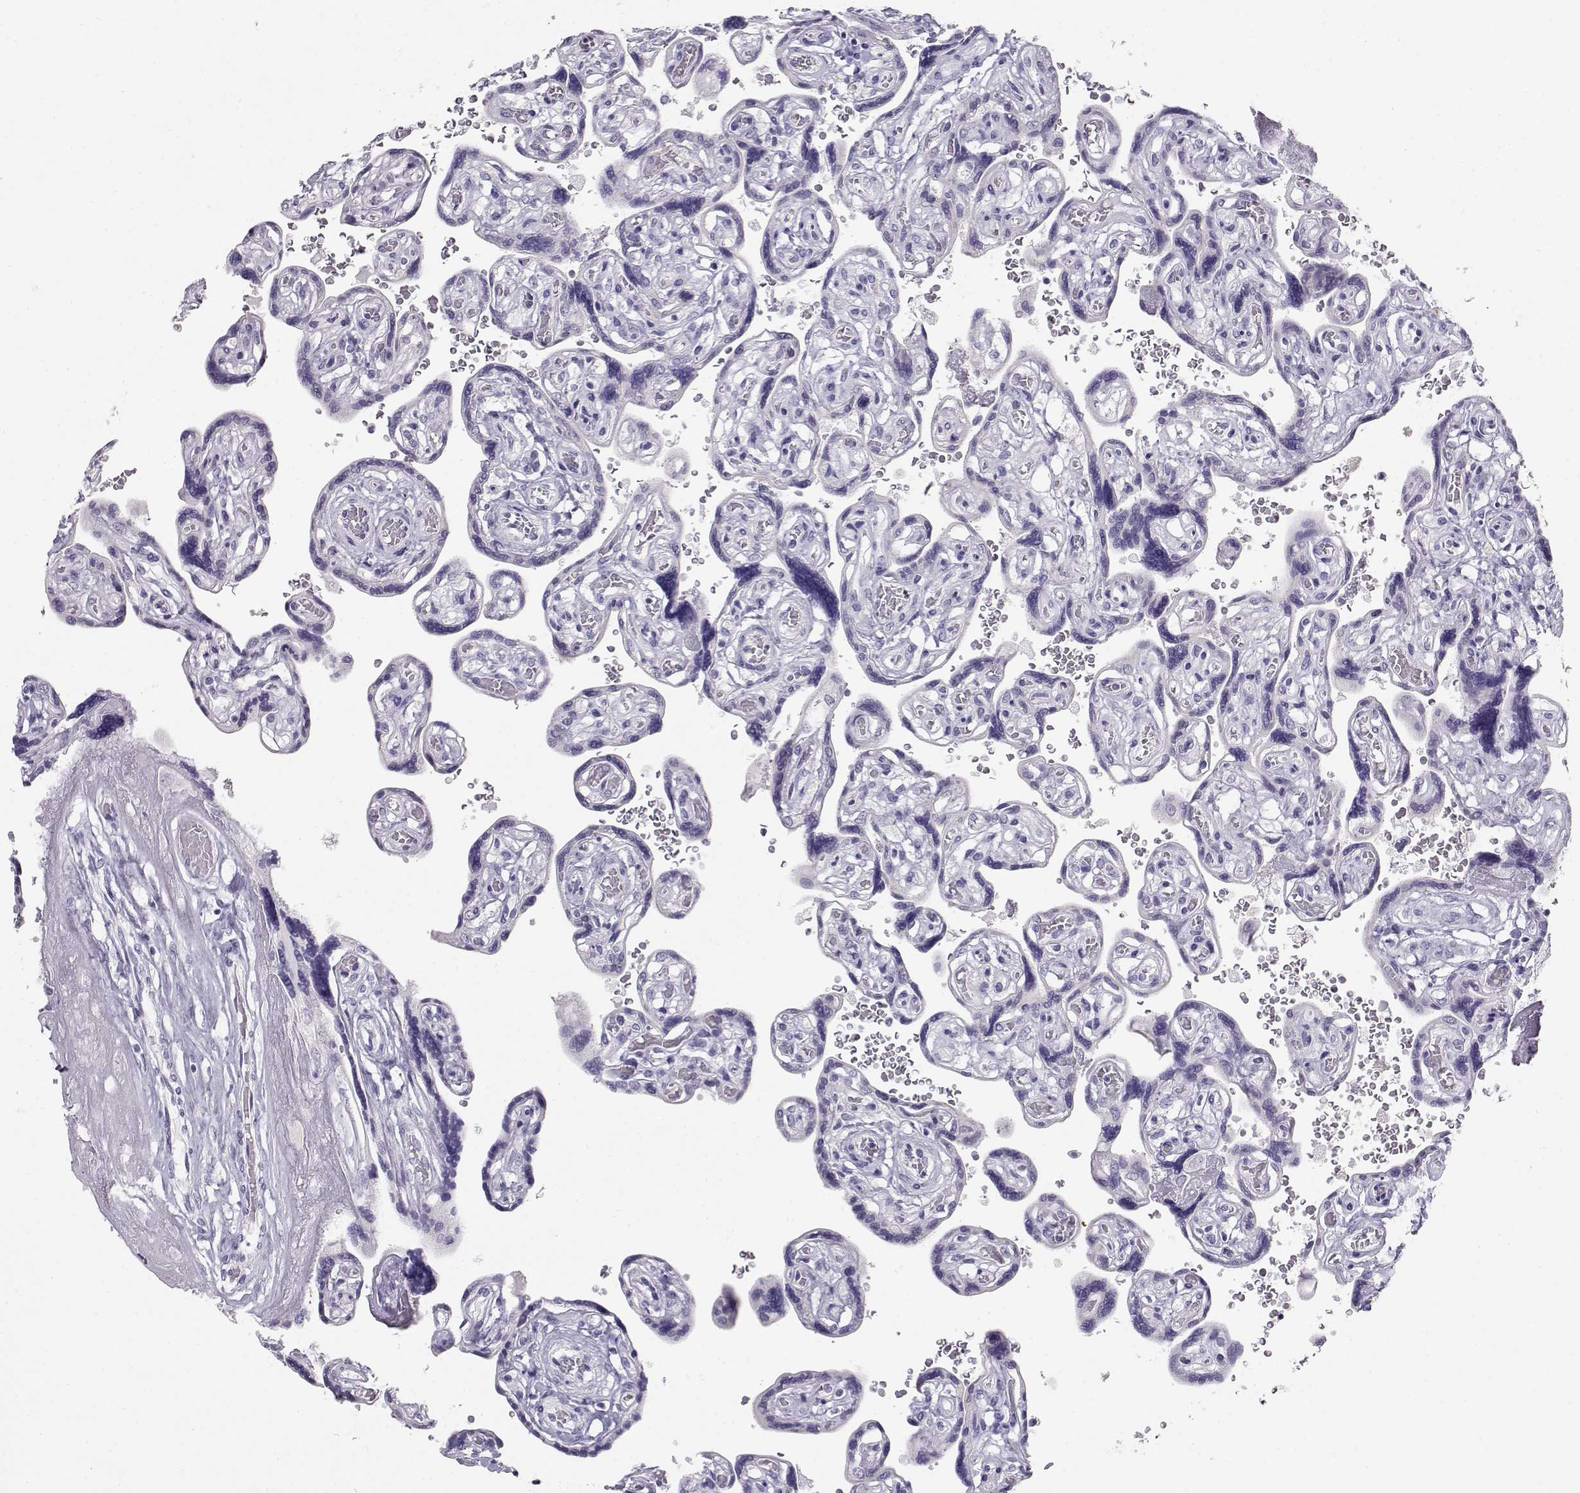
{"staining": {"intensity": "negative", "quantity": "none", "location": "none"}, "tissue": "placenta", "cell_type": "Decidual cells", "image_type": "normal", "snomed": [{"axis": "morphology", "description": "Normal tissue, NOS"}, {"axis": "topography", "description": "Placenta"}], "caption": "Immunohistochemistry (IHC) of benign human placenta exhibits no staining in decidual cells. (DAB IHC visualized using brightfield microscopy, high magnification).", "gene": "OPN5", "patient": {"sex": "female", "age": 32}}